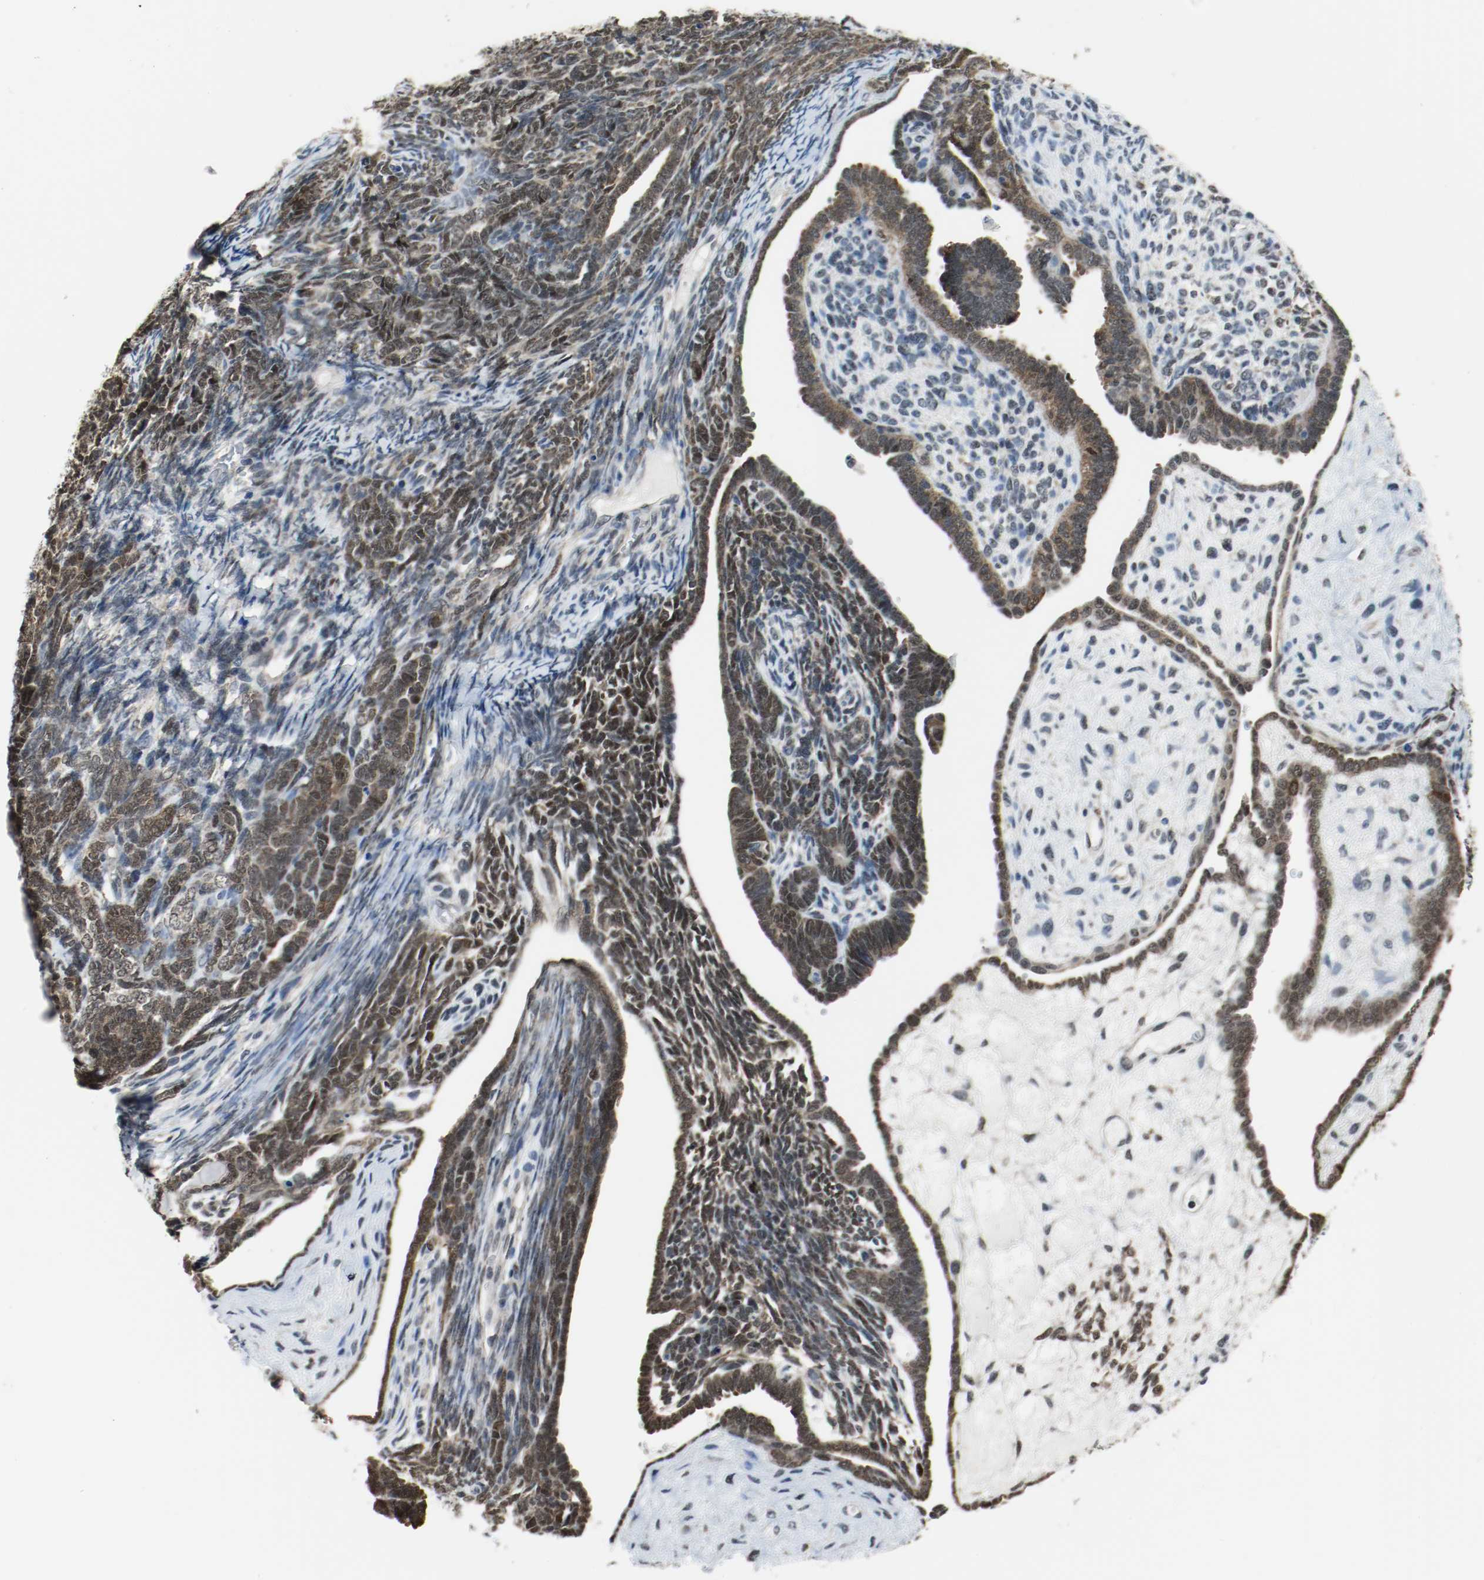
{"staining": {"intensity": "moderate", "quantity": ">75%", "location": "cytoplasmic/membranous,nuclear"}, "tissue": "endometrial cancer", "cell_type": "Tumor cells", "image_type": "cancer", "snomed": [{"axis": "morphology", "description": "Neoplasm, malignant, NOS"}, {"axis": "topography", "description": "Endometrium"}], "caption": "This histopathology image displays immunohistochemistry staining of human endometrial neoplasm (malignant), with medium moderate cytoplasmic/membranous and nuclear positivity in approximately >75% of tumor cells.", "gene": "PPME1", "patient": {"sex": "female", "age": 74}}